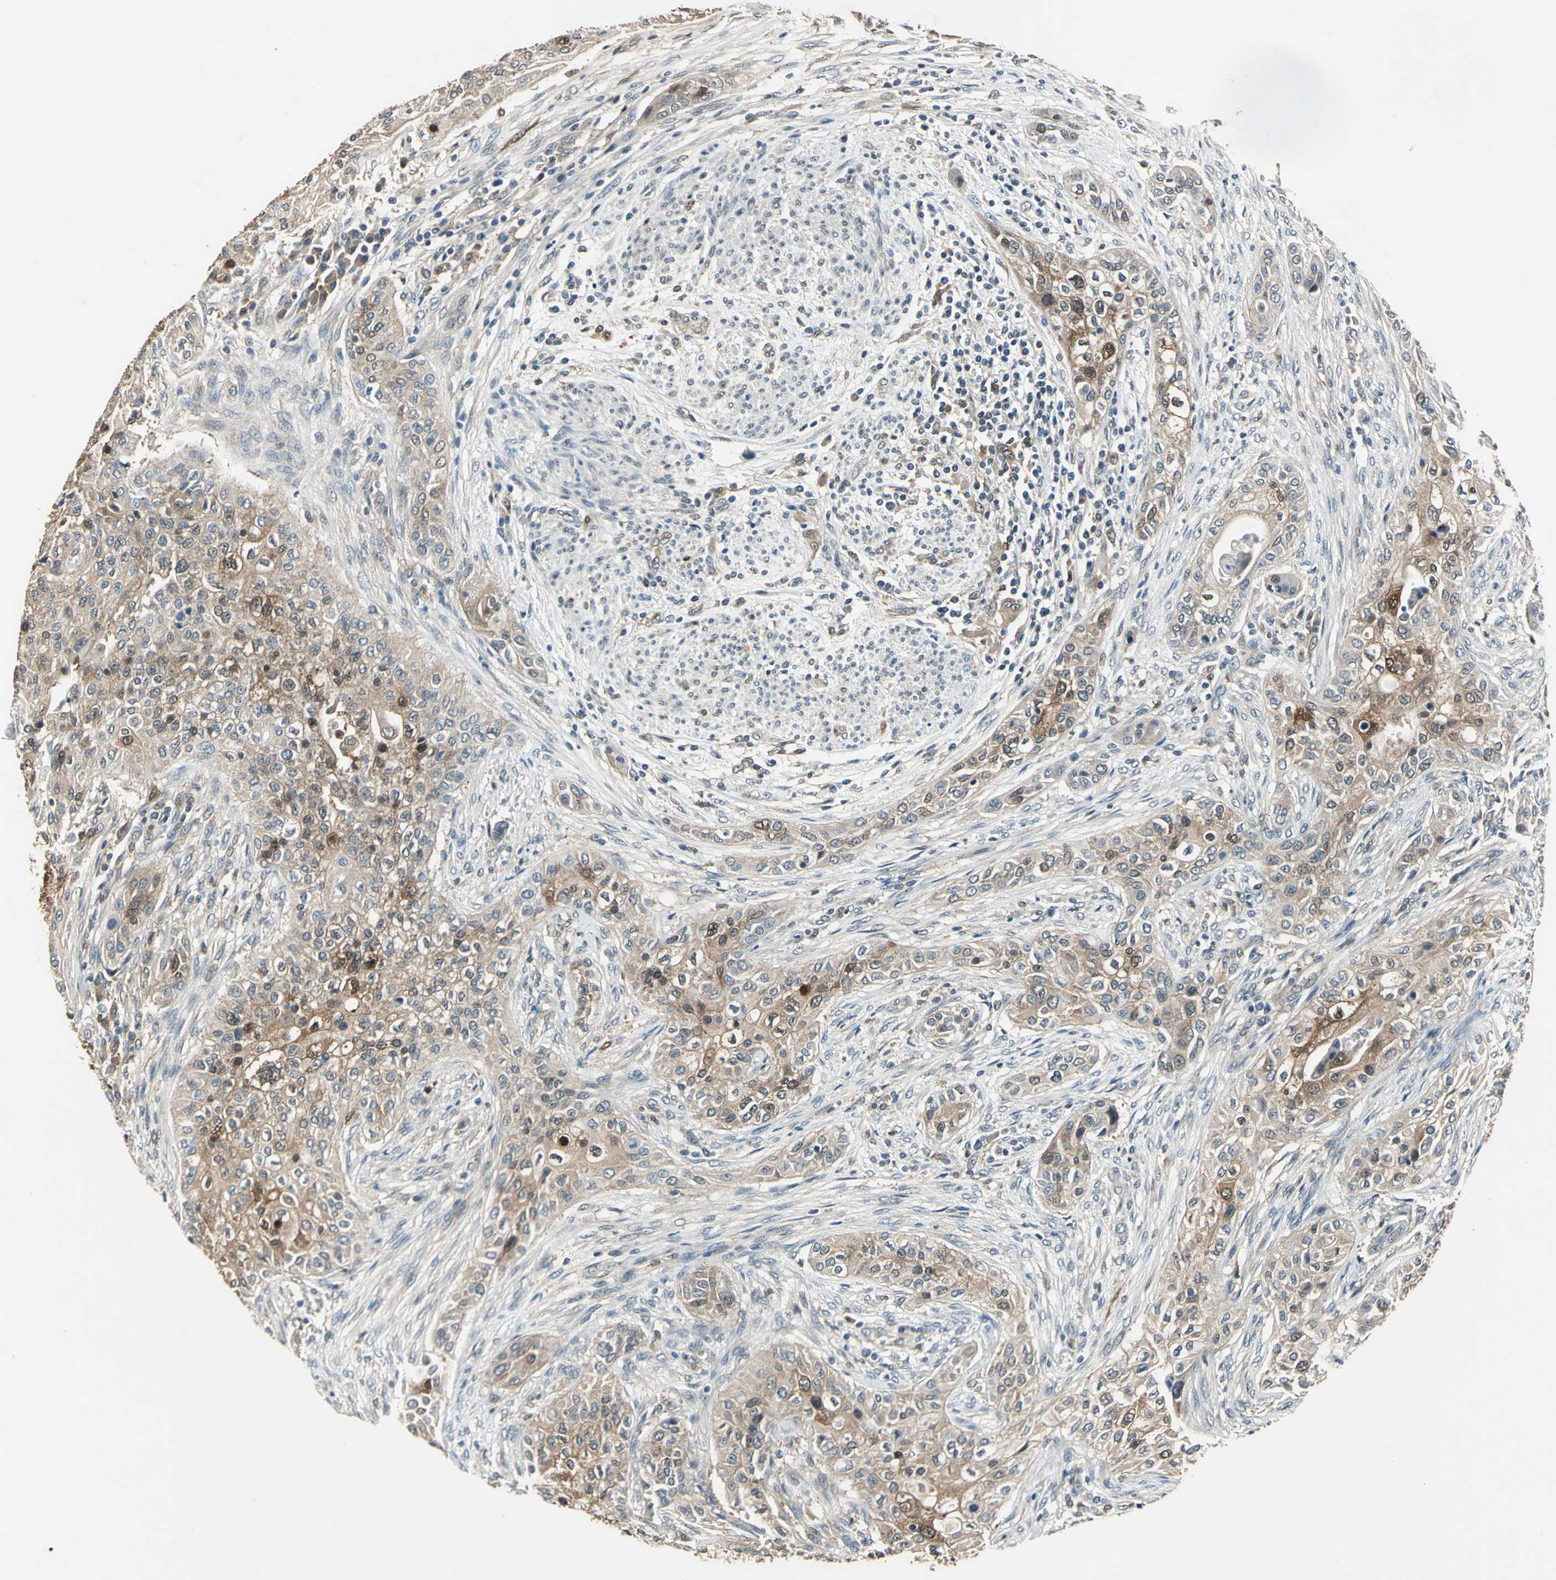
{"staining": {"intensity": "moderate", "quantity": ">75%", "location": "cytoplasmic/membranous"}, "tissue": "urothelial cancer", "cell_type": "Tumor cells", "image_type": "cancer", "snomed": [{"axis": "morphology", "description": "Urothelial carcinoma, High grade"}, {"axis": "topography", "description": "Urinary bladder"}], "caption": "Moderate cytoplasmic/membranous protein positivity is appreciated in approximately >75% of tumor cells in high-grade urothelial carcinoma. (Brightfield microscopy of DAB IHC at high magnification).", "gene": "RRM2B", "patient": {"sex": "male", "age": 74}}